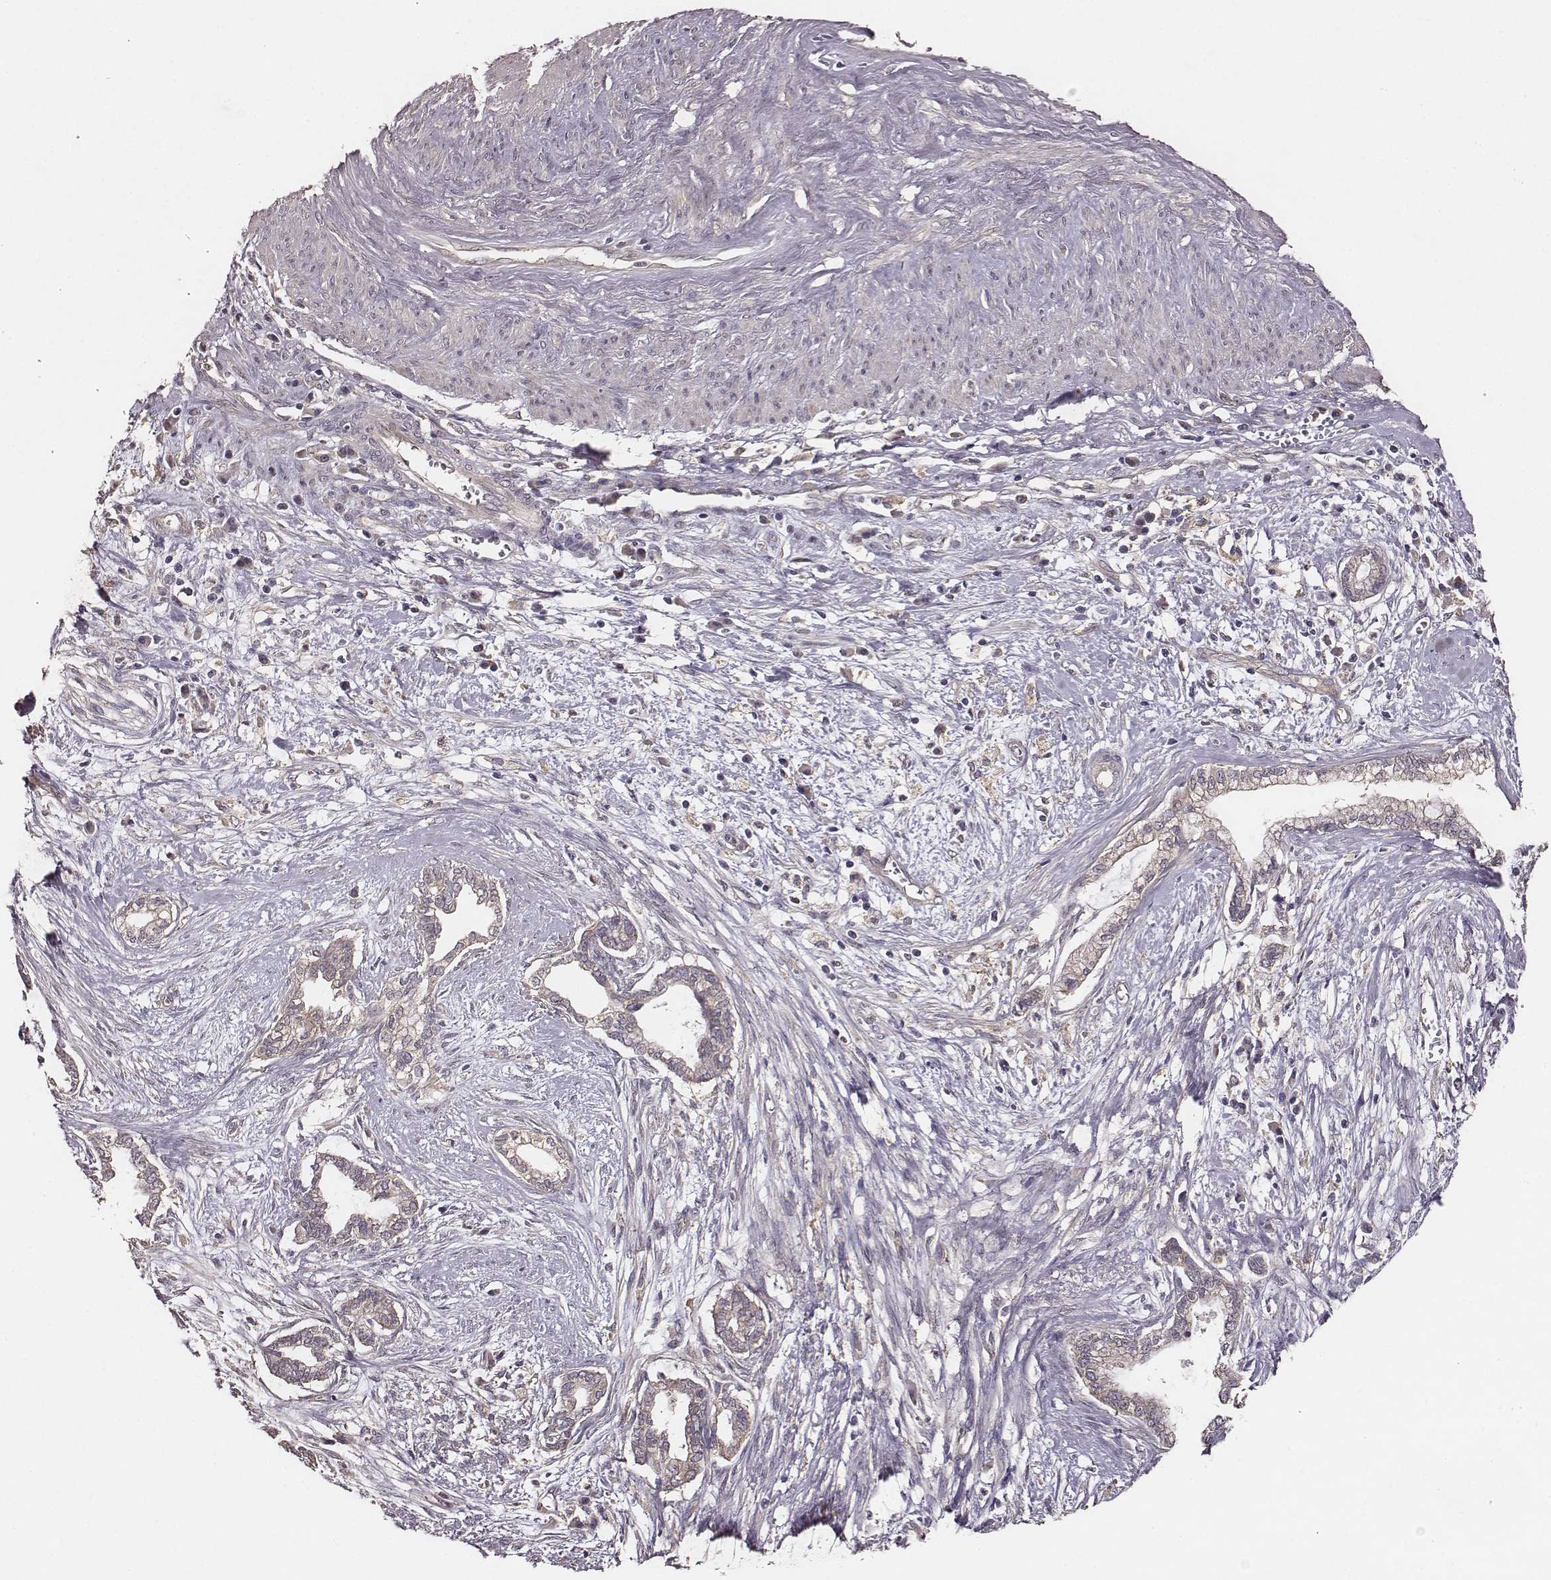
{"staining": {"intensity": "negative", "quantity": "none", "location": "none"}, "tissue": "cervical cancer", "cell_type": "Tumor cells", "image_type": "cancer", "snomed": [{"axis": "morphology", "description": "Adenocarcinoma, NOS"}, {"axis": "topography", "description": "Cervix"}], "caption": "Tumor cells show no significant protein positivity in cervical cancer.", "gene": "VPS26A", "patient": {"sex": "female", "age": 62}}